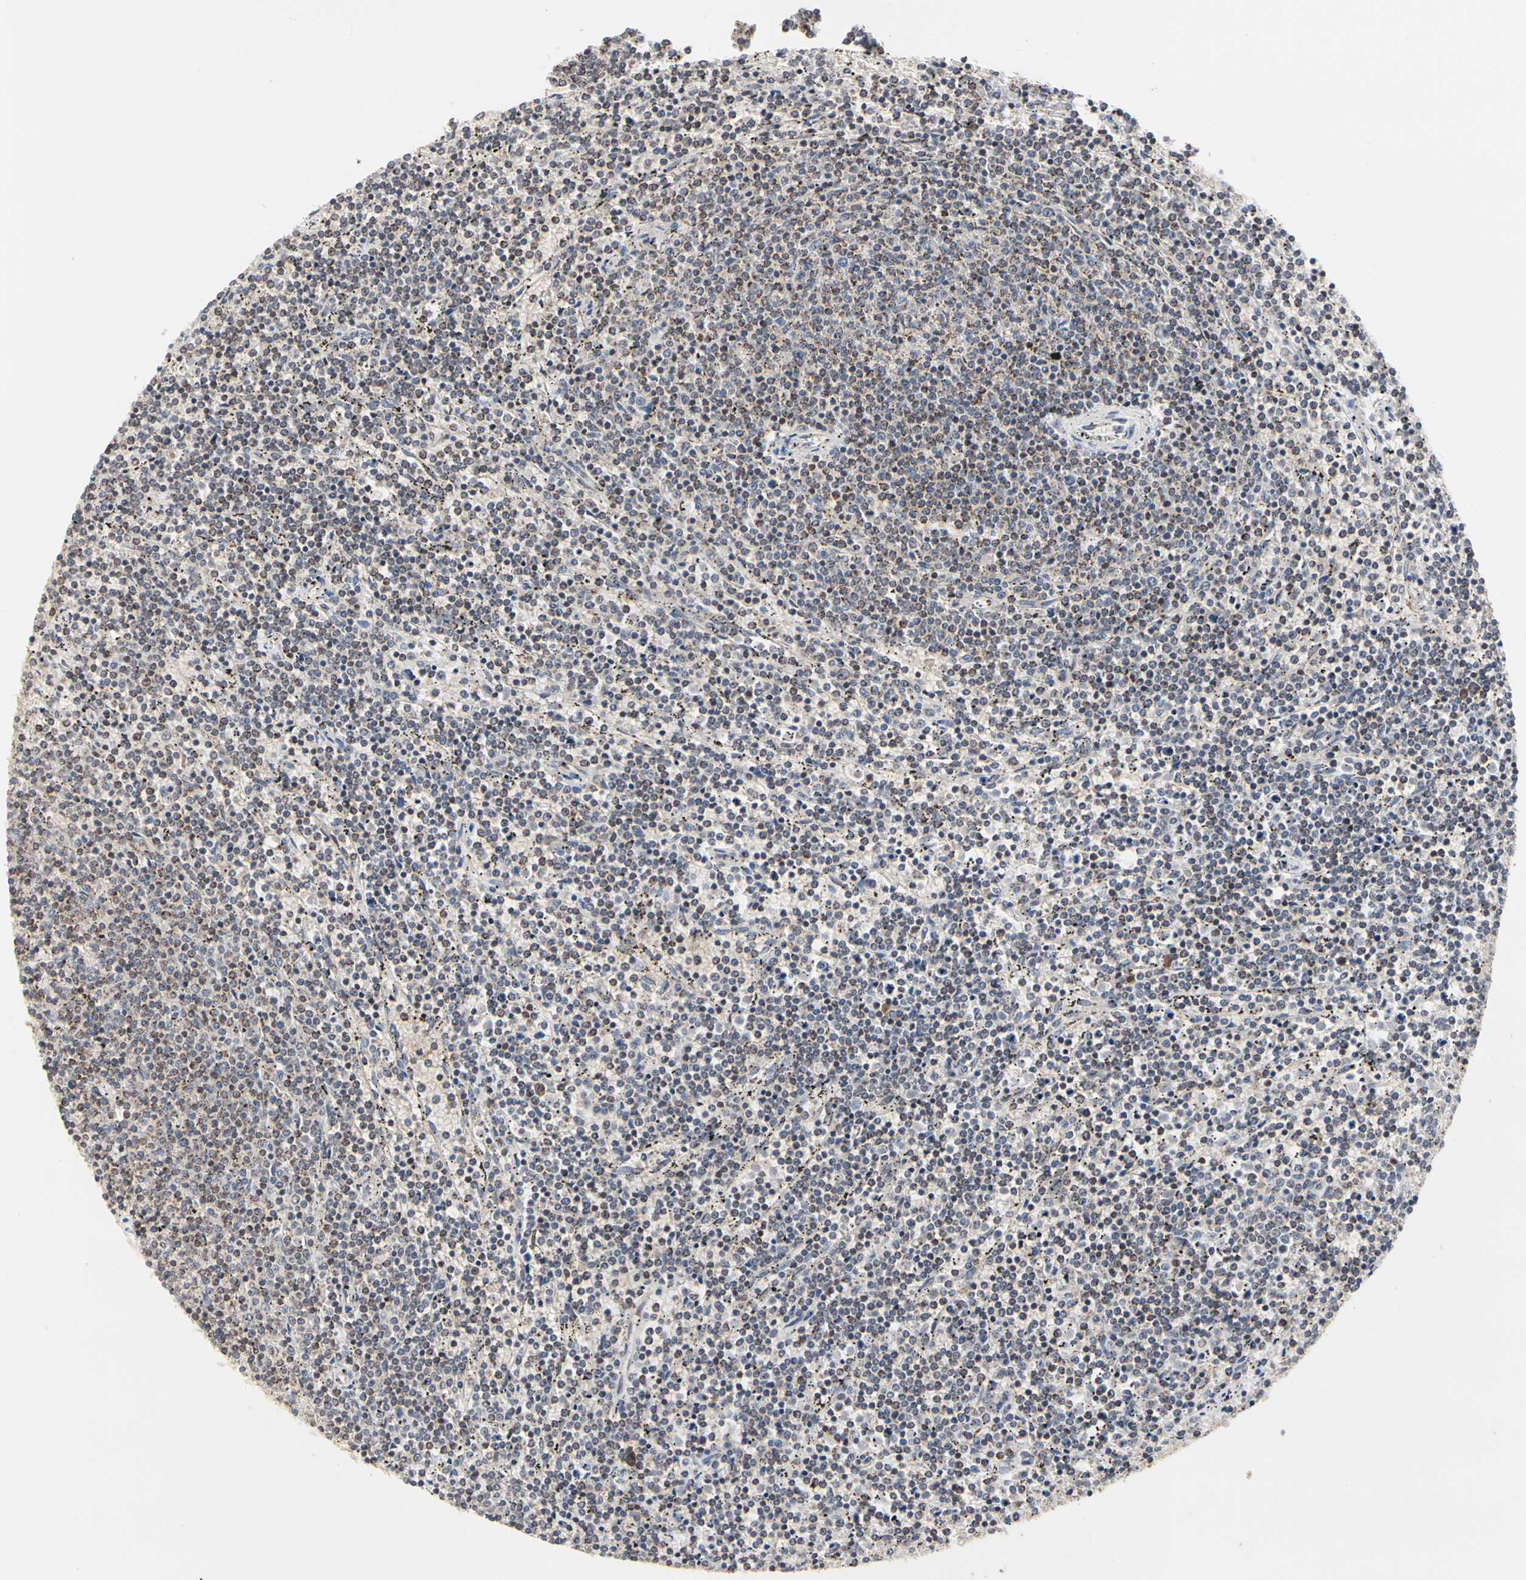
{"staining": {"intensity": "weak", "quantity": "<25%", "location": "cytoplasmic/membranous"}, "tissue": "lymphoma", "cell_type": "Tumor cells", "image_type": "cancer", "snomed": [{"axis": "morphology", "description": "Malignant lymphoma, non-Hodgkin's type, Low grade"}, {"axis": "topography", "description": "Spleen"}], "caption": "A histopathology image of lymphoma stained for a protein demonstrates no brown staining in tumor cells.", "gene": "TSKU", "patient": {"sex": "female", "age": 50}}